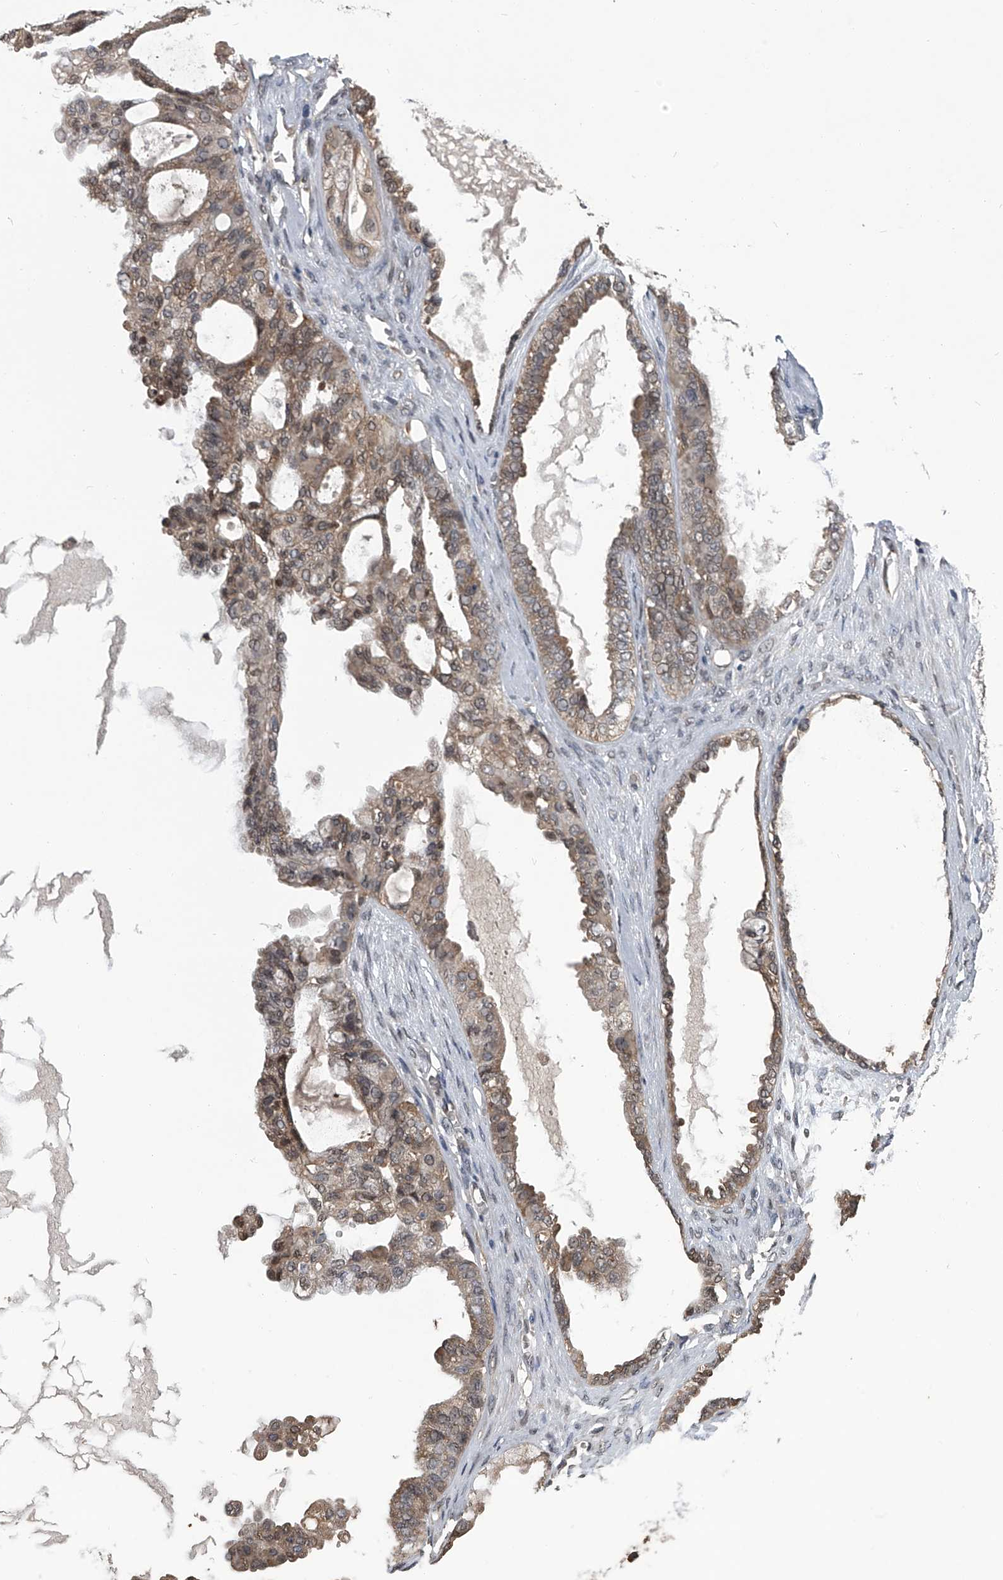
{"staining": {"intensity": "moderate", "quantity": ">75%", "location": "cytoplasmic/membranous,nuclear"}, "tissue": "ovarian cancer", "cell_type": "Tumor cells", "image_type": "cancer", "snomed": [{"axis": "morphology", "description": "Carcinoma, NOS"}, {"axis": "morphology", "description": "Carcinoma, endometroid"}, {"axis": "topography", "description": "Ovary"}], "caption": "DAB (3,3'-diaminobenzidine) immunohistochemical staining of ovarian cancer (endometroid carcinoma) exhibits moderate cytoplasmic/membranous and nuclear protein positivity in about >75% of tumor cells. (IHC, brightfield microscopy, high magnification).", "gene": "TSNAX", "patient": {"sex": "female", "age": 50}}